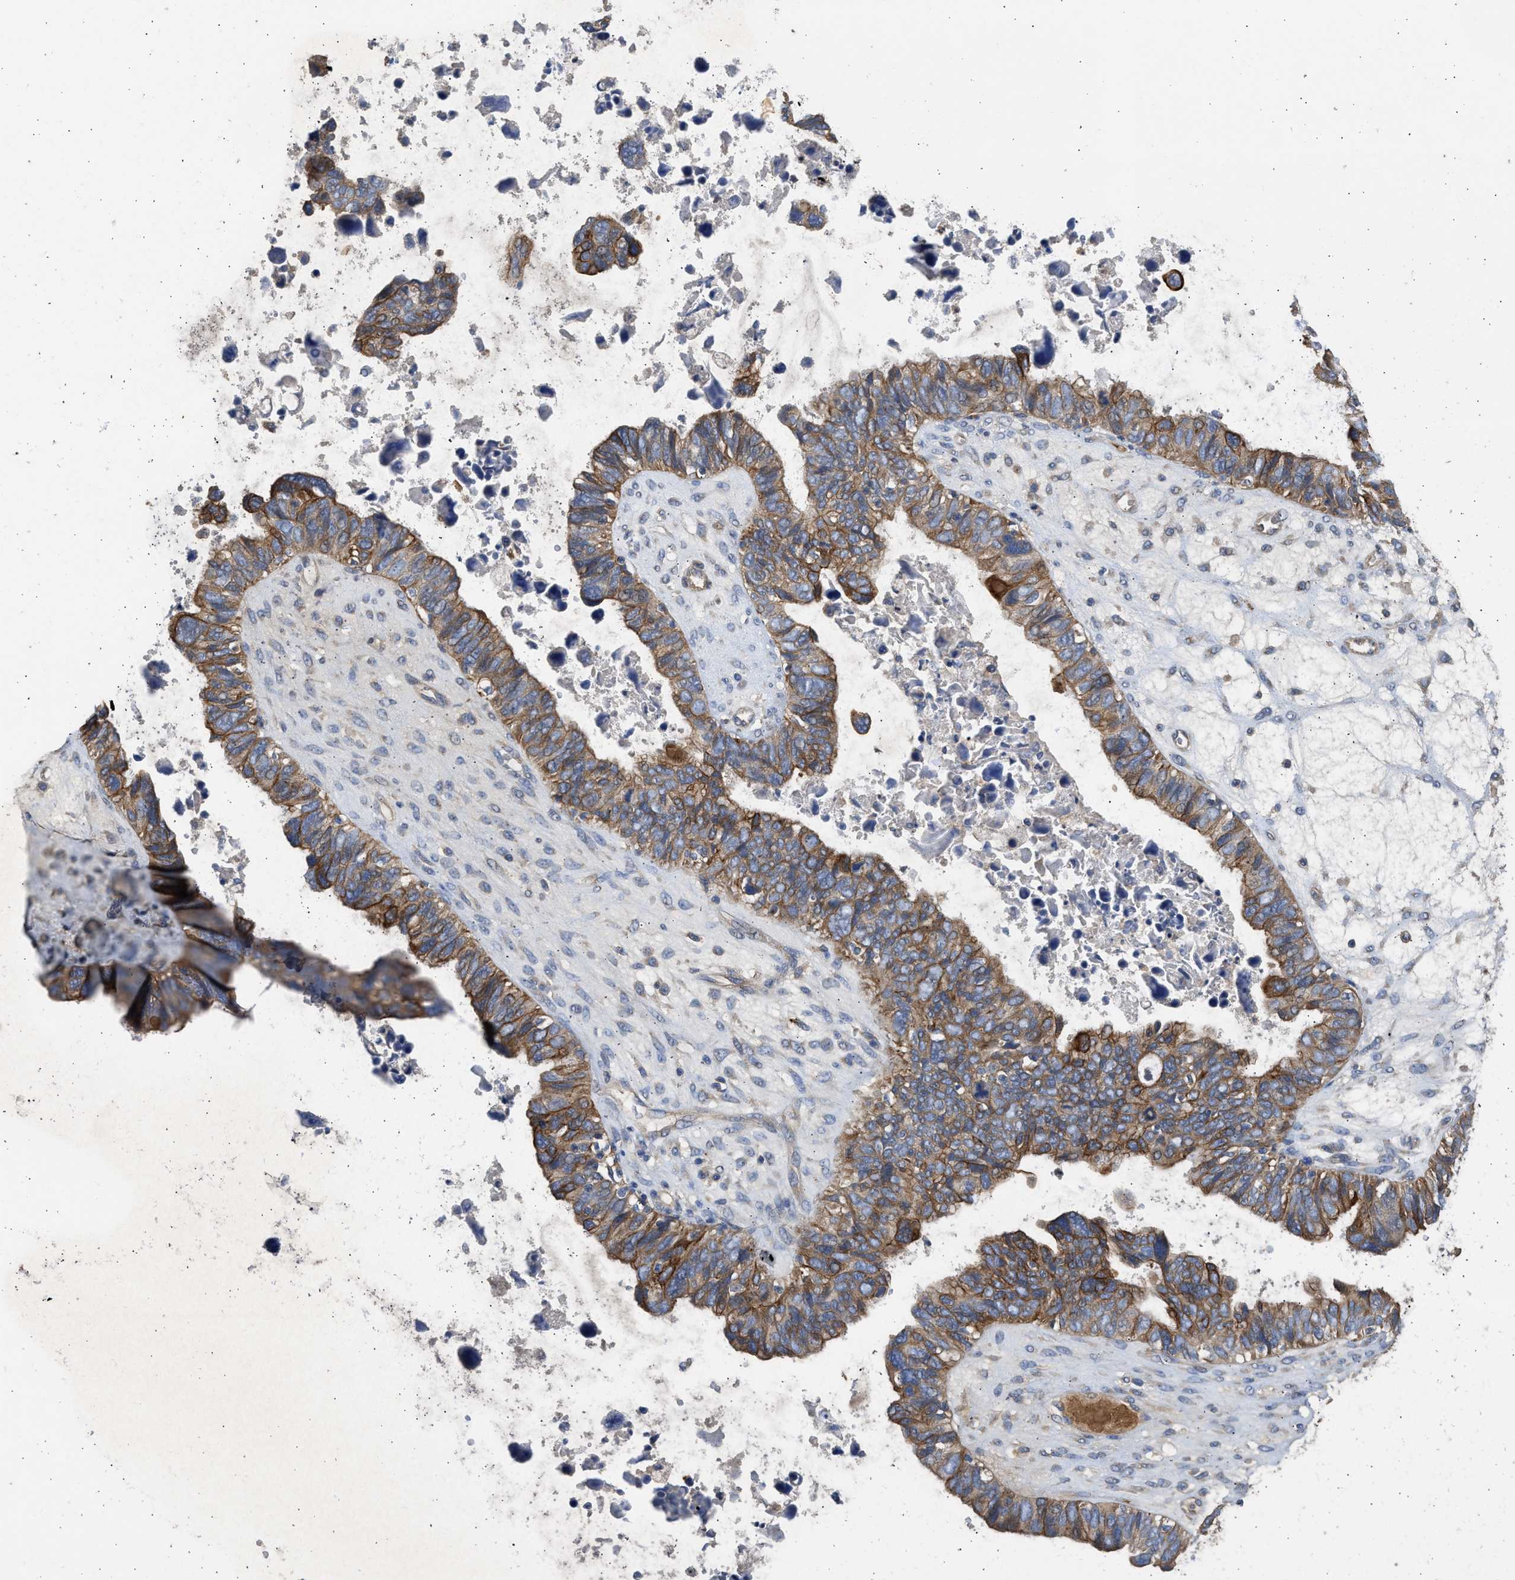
{"staining": {"intensity": "moderate", "quantity": ">75%", "location": "cytoplasmic/membranous"}, "tissue": "ovarian cancer", "cell_type": "Tumor cells", "image_type": "cancer", "snomed": [{"axis": "morphology", "description": "Cystadenocarcinoma, serous, NOS"}, {"axis": "topography", "description": "Ovary"}], "caption": "This micrograph reveals serous cystadenocarcinoma (ovarian) stained with IHC to label a protein in brown. The cytoplasmic/membranous of tumor cells show moderate positivity for the protein. Nuclei are counter-stained blue.", "gene": "CSRNP2", "patient": {"sex": "female", "age": 79}}